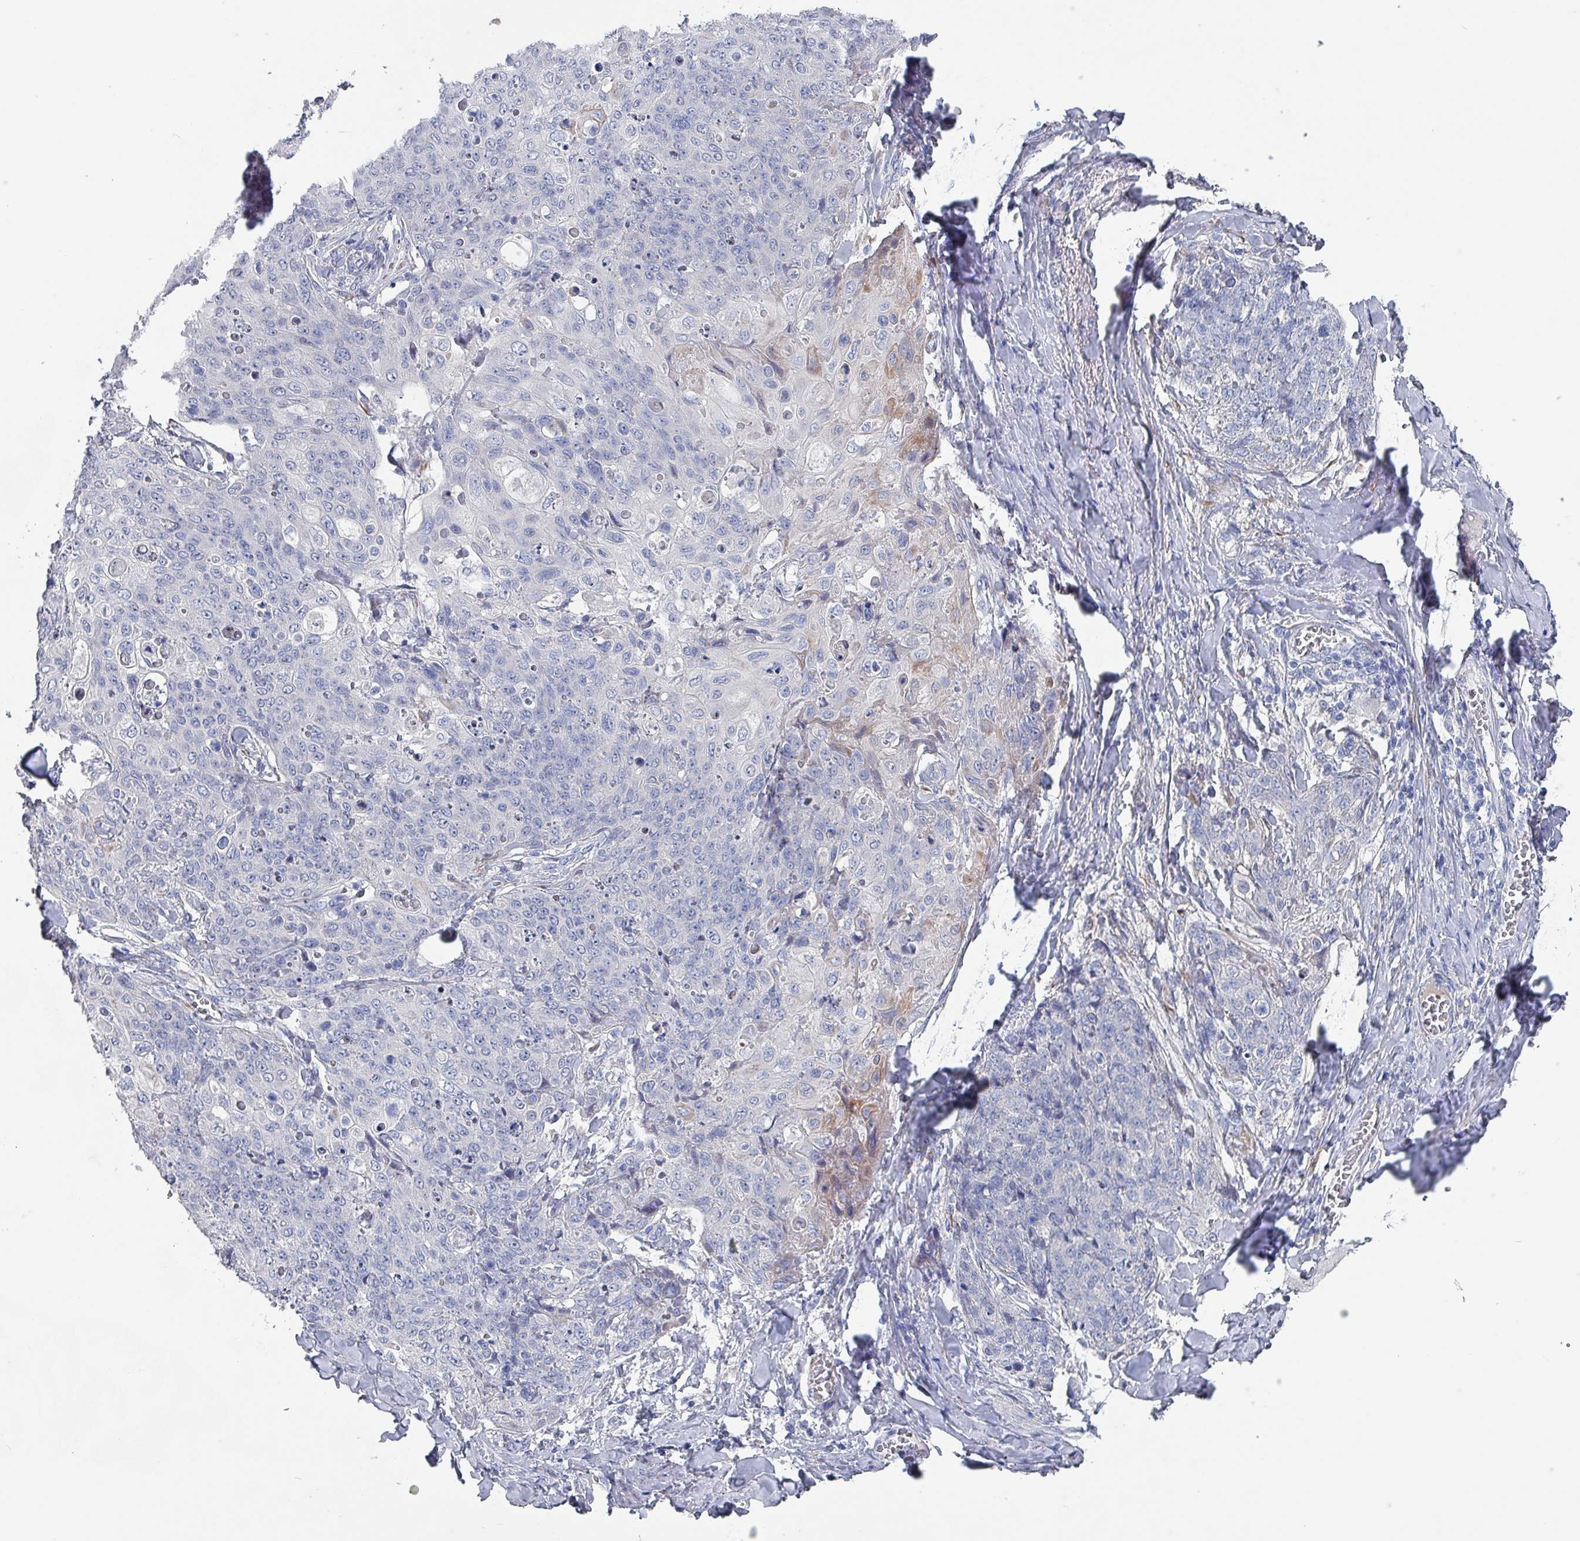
{"staining": {"intensity": "negative", "quantity": "none", "location": "none"}, "tissue": "skin cancer", "cell_type": "Tumor cells", "image_type": "cancer", "snomed": [{"axis": "morphology", "description": "Squamous cell carcinoma, NOS"}, {"axis": "topography", "description": "Skin"}, {"axis": "topography", "description": "Vulva"}], "caption": "Immunohistochemical staining of human skin cancer displays no significant staining in tumor cells.", "gene": "DRD5", "patient": {"sex": "female", "age": 85}}